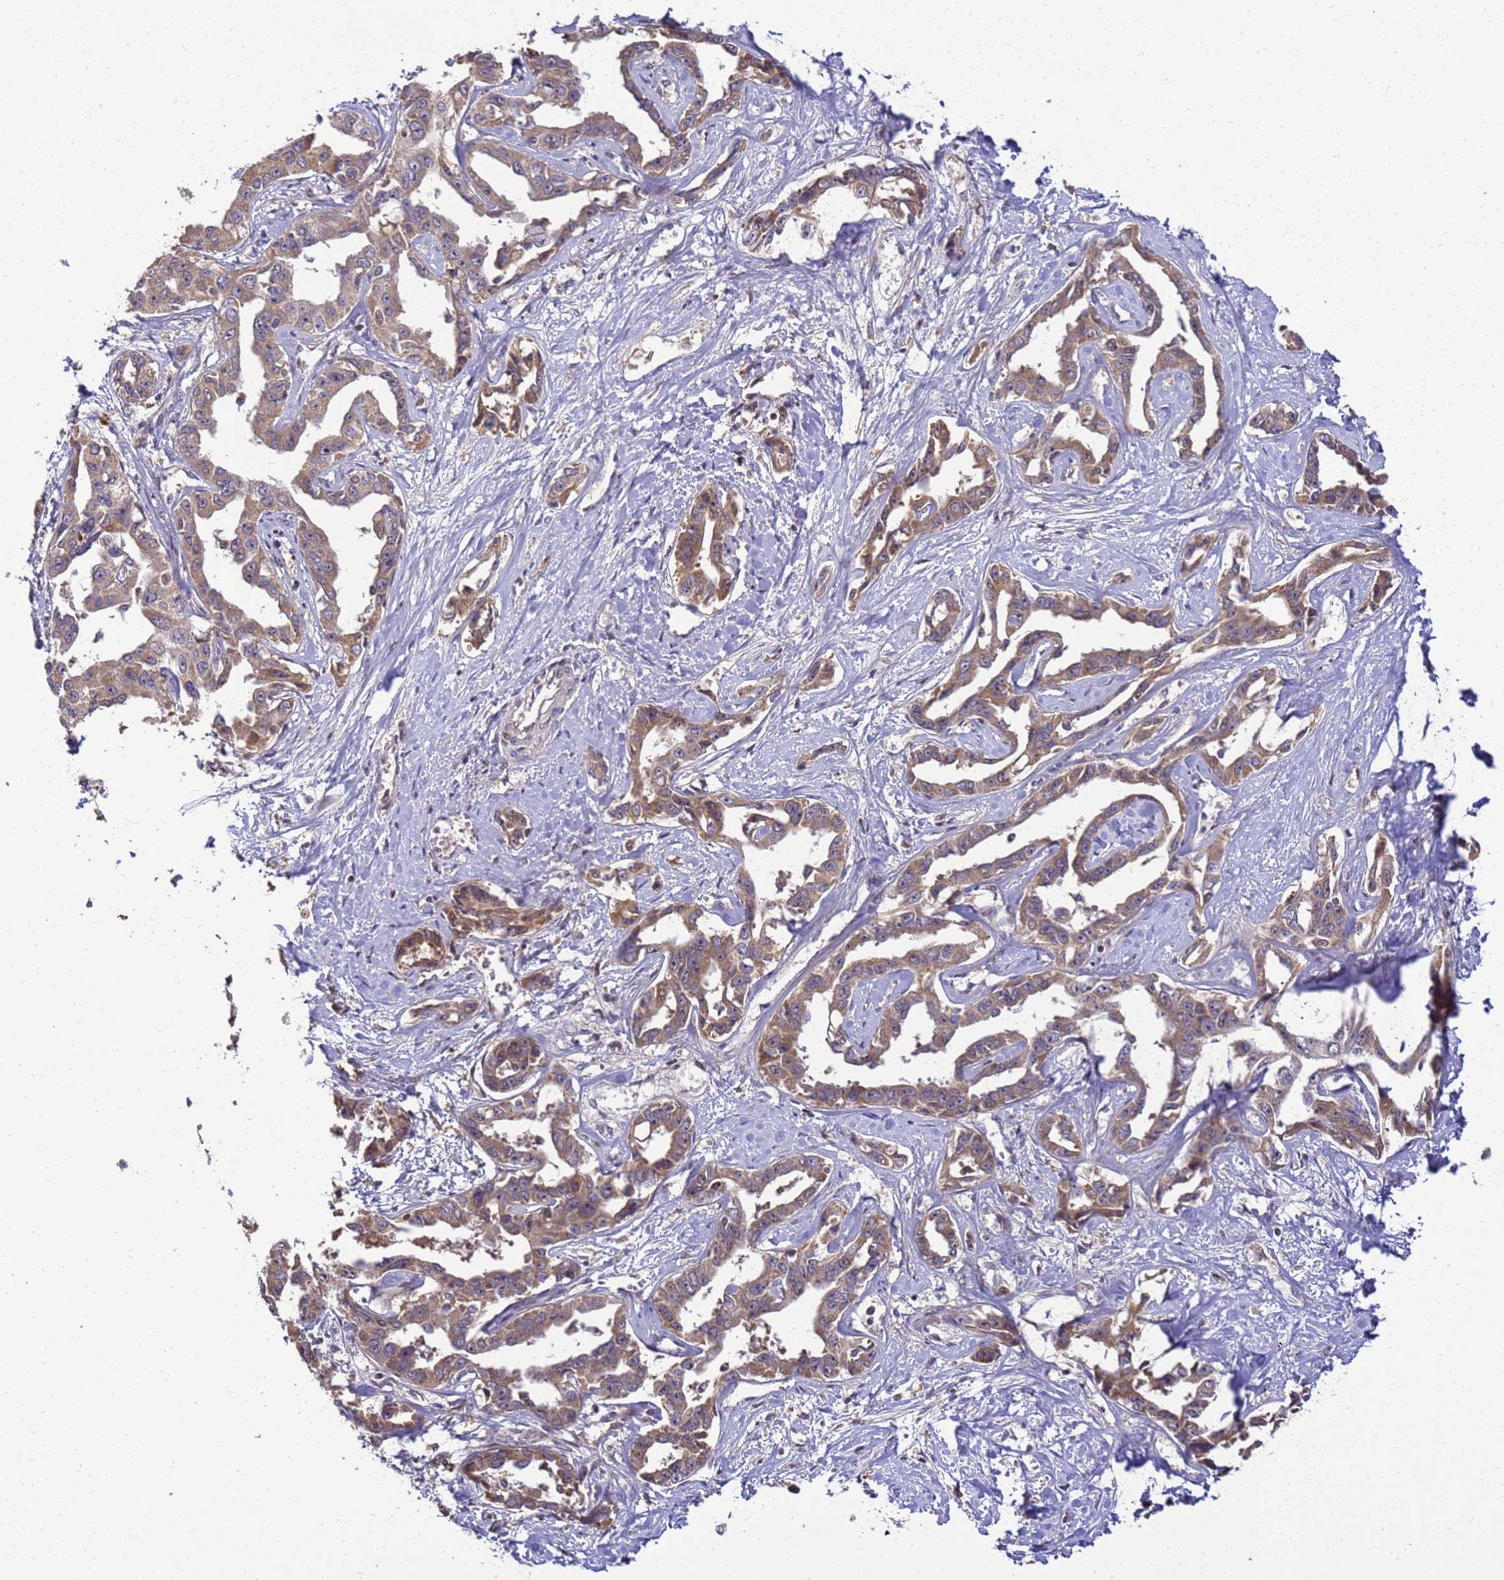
{"staining": {"intensity": "moderate", "quantity": ">75%", "location": "cytoplasmic/membranous"}, "tissue": "liver cancer", "cell_type": "Tumor cells", "image_type": "cancer", "snomed": [{"axis": "morphology", "description": "Cholangiocarcinoma"}, {"axis": "topography", "description": "Liver"}], "caption": "Human cholangiocarcinoma (liver) stained for a protein (brown) exhibits moderate cytoplasmic/membranous positive positivity in about >75% of tumor cells.", "gene": "TMEM74B", "patient": {"sex": "male", "age": 59}}